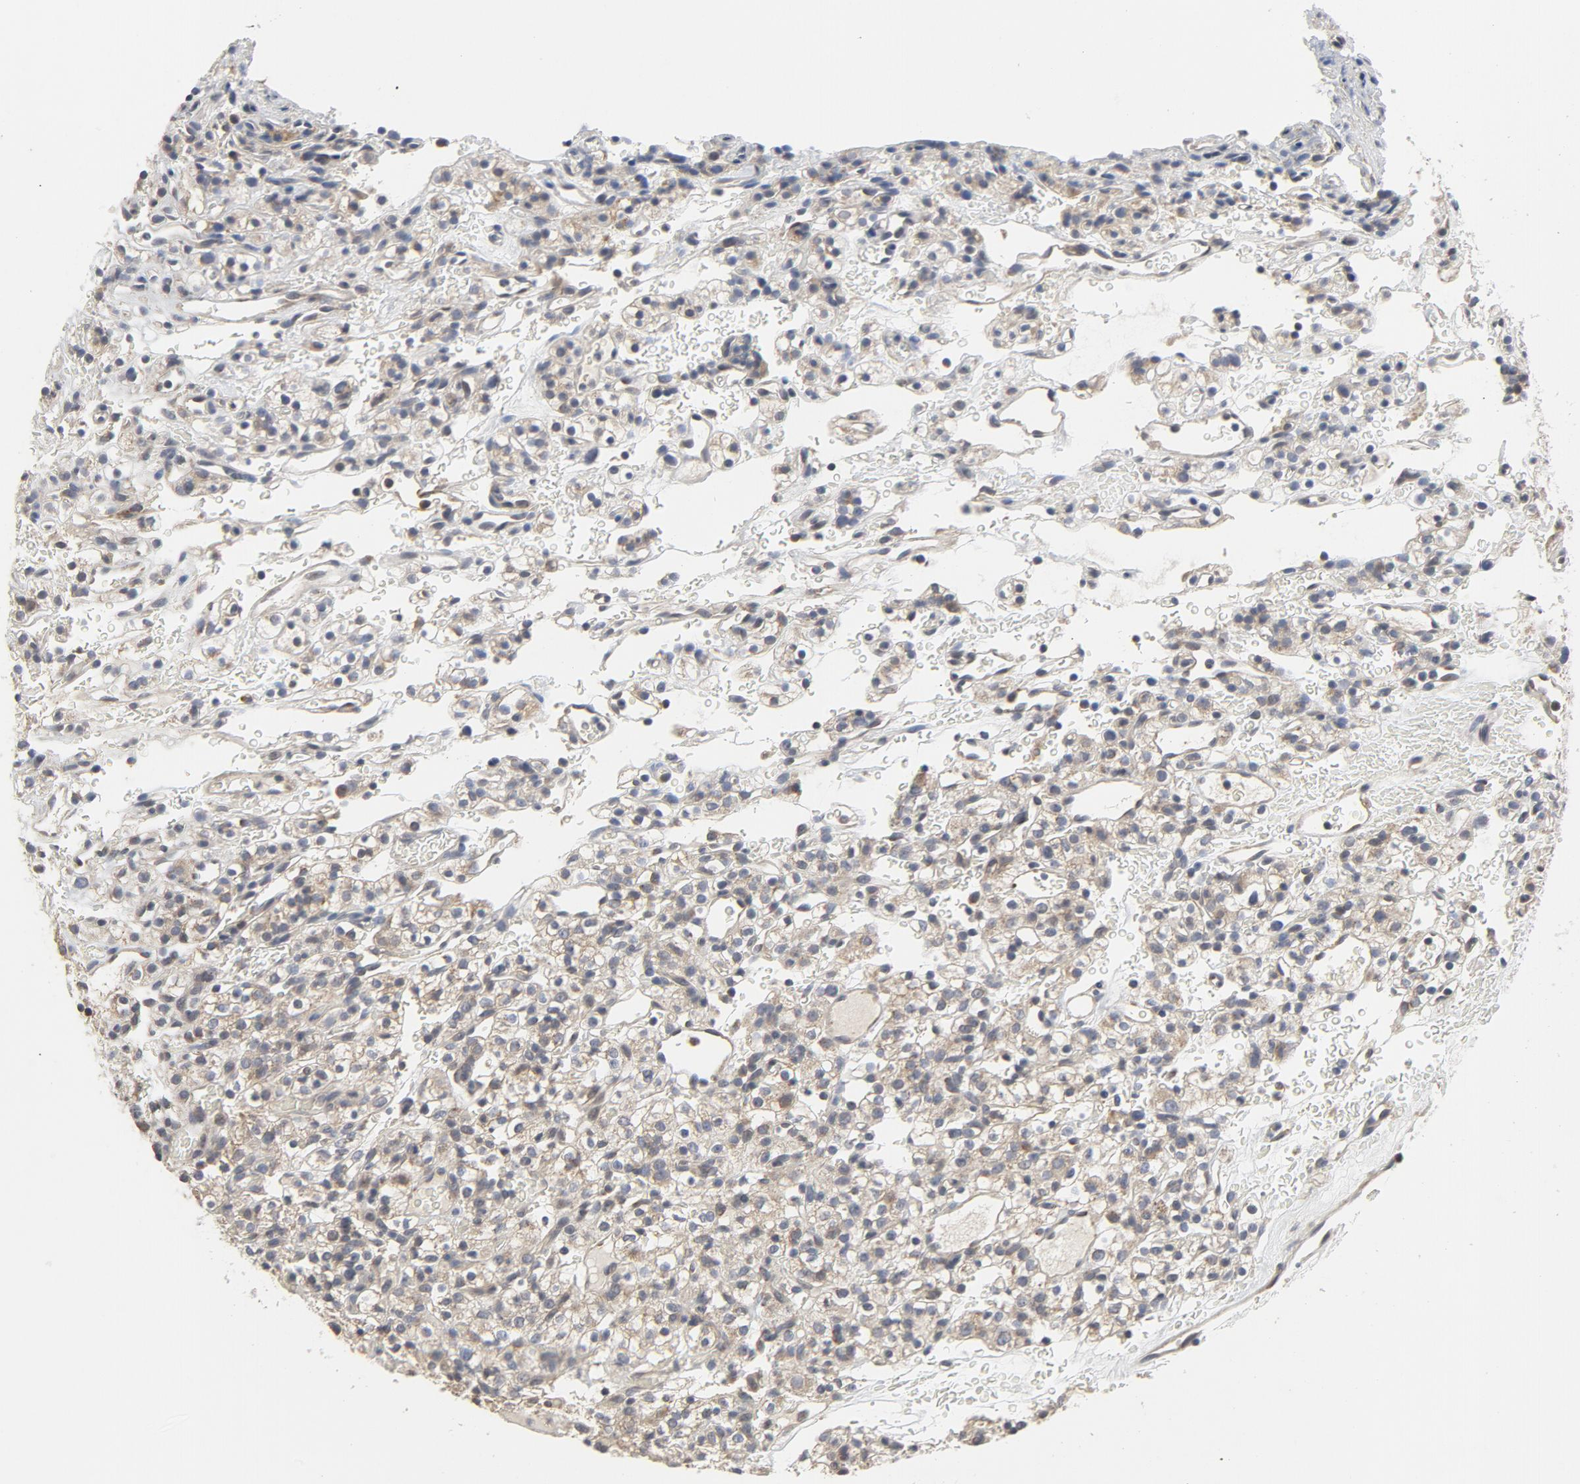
{"staining": {"intensity": "weak", "quantity": ">75%", "location": "cytoplasmic/membranous"}, "tissue": "renal cancer", "cell_type": "Tumor cells", "image_type": "cancer", "snomed": [{"axis": "morphology", "description": "Normal tissue, NOS"}, {"axis": "morphology", "description": "Adenocarcinoma, NOS"}, {"axis": "topography", "description": "Kidney"}], "caption": "Protein expression by IHC demonstrates weak cytoplasmic/membranous expression in approximately >75% of tumor cells in renal adenocarcinoma.", "gene": "C14orf119", "patient": {"sex": "female", "age": 72}}